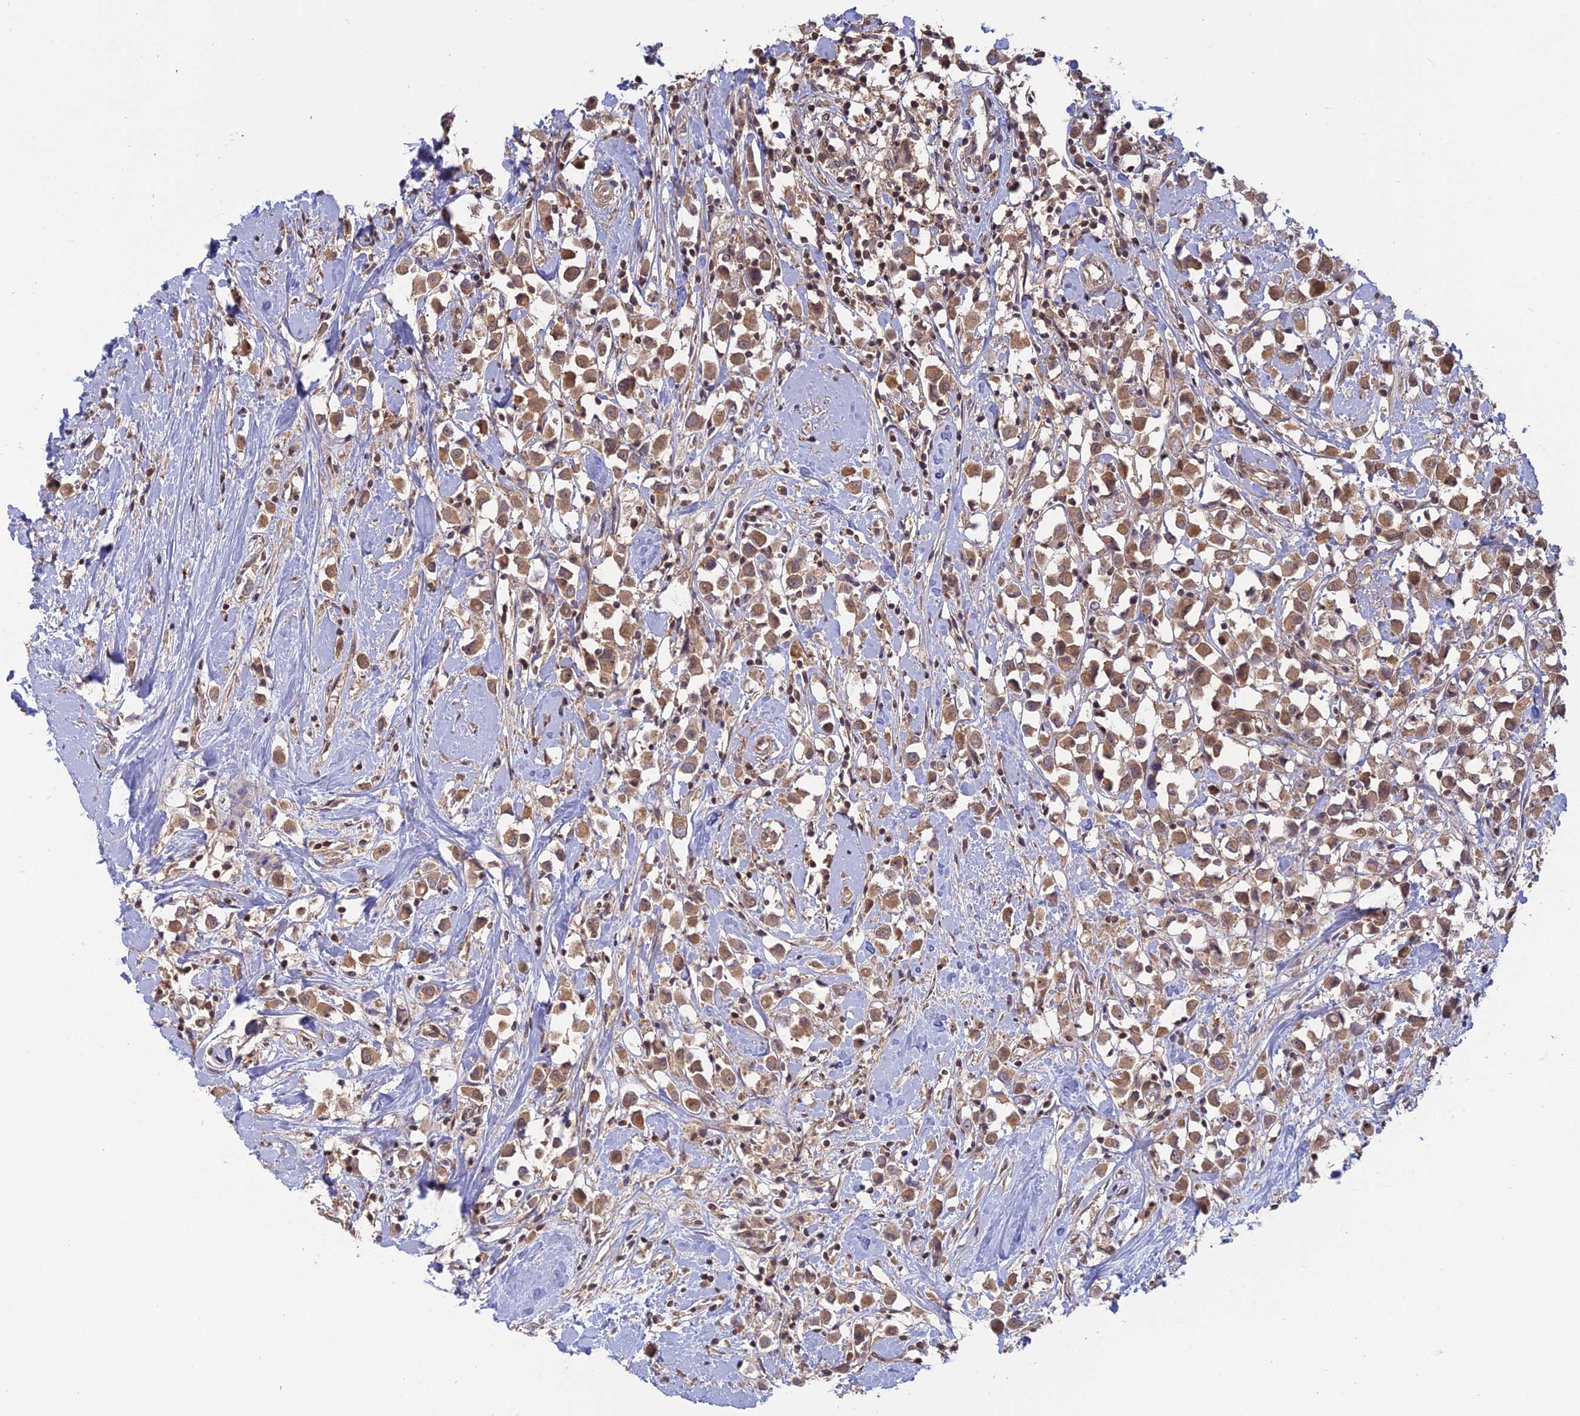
{"staining": {"intensity": "moderate", "quantity": ">75%", "location": "cytoplasmic/membranous"}, "tissue": "breast cancer", "cell_type": "Tumor cells", "image_type": "cancer", "snomed": [{"axis": "morphology", "description": "Duct carcinoma"}, {"axis": "topography", "description": "Breast"}], "caption": "Immunohistochemistry (IHC) of breast cancer (intraductal carcinoma) displays medium levels of moderate cytoplasmic/membranous positivity in approximately >75% of tumor cells.", "gene": "PKIG", "patient": {"sex": "female", "age": 61}}